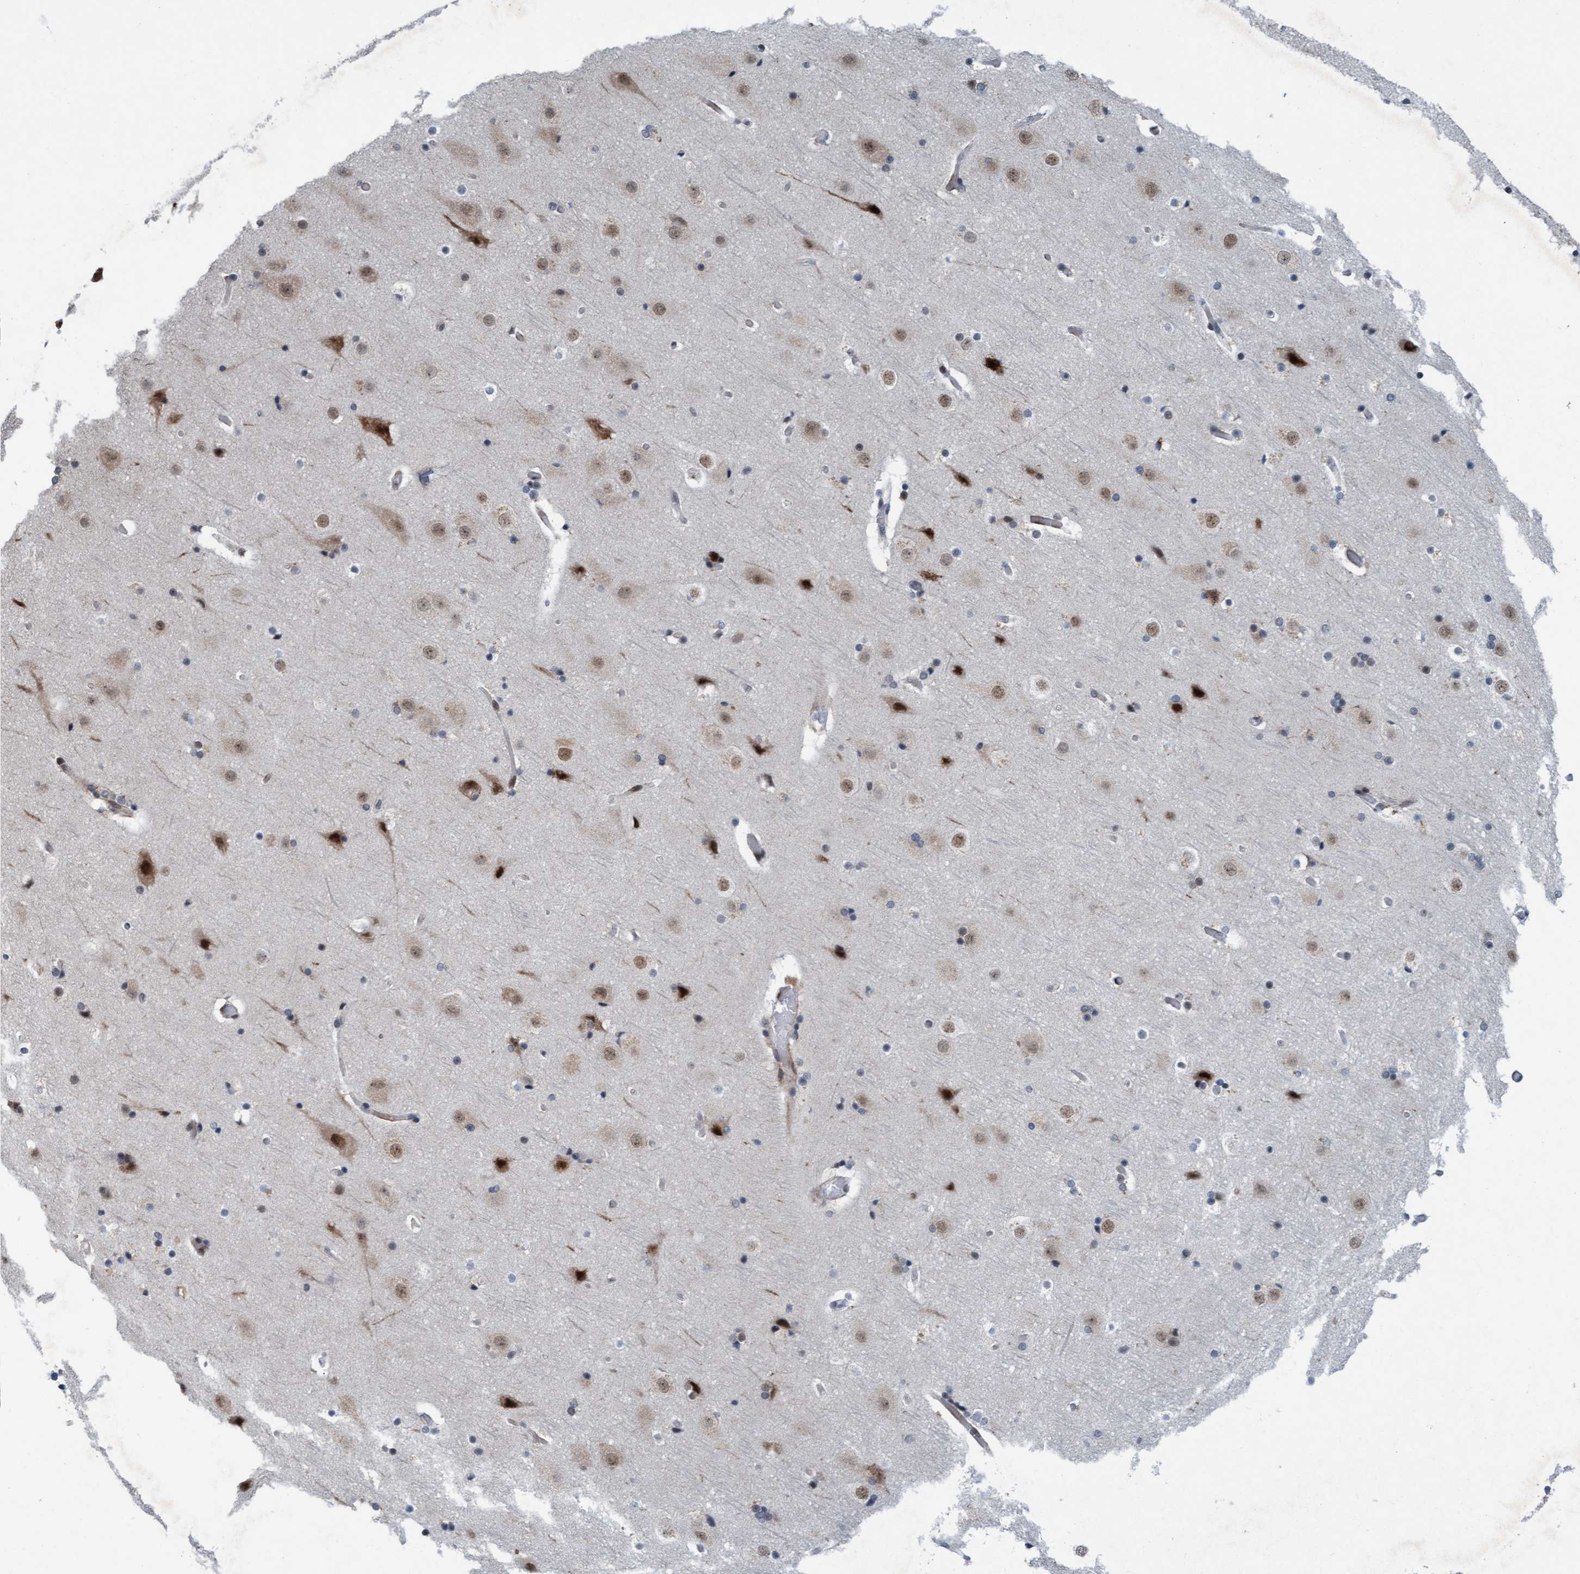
{"staining": {"intensity": "negative", "quantity": "none", "location": "none"}, "tissue": "cerebral cortex", "cell_type": "Endothelial cells", "image_type": "normal", "snomed": [{"axis": "morphology", "description": "Normal tissue, NOS"}, {"axis": "topography", "description": "Cerebral cortex"}], "caption": "Human cerebral cortex stained for a protein using immunohistochemistry exhibits no staining in endothelial cells.", "gene": "CWC27", "patient": {"sex": "male", "age": 57}}